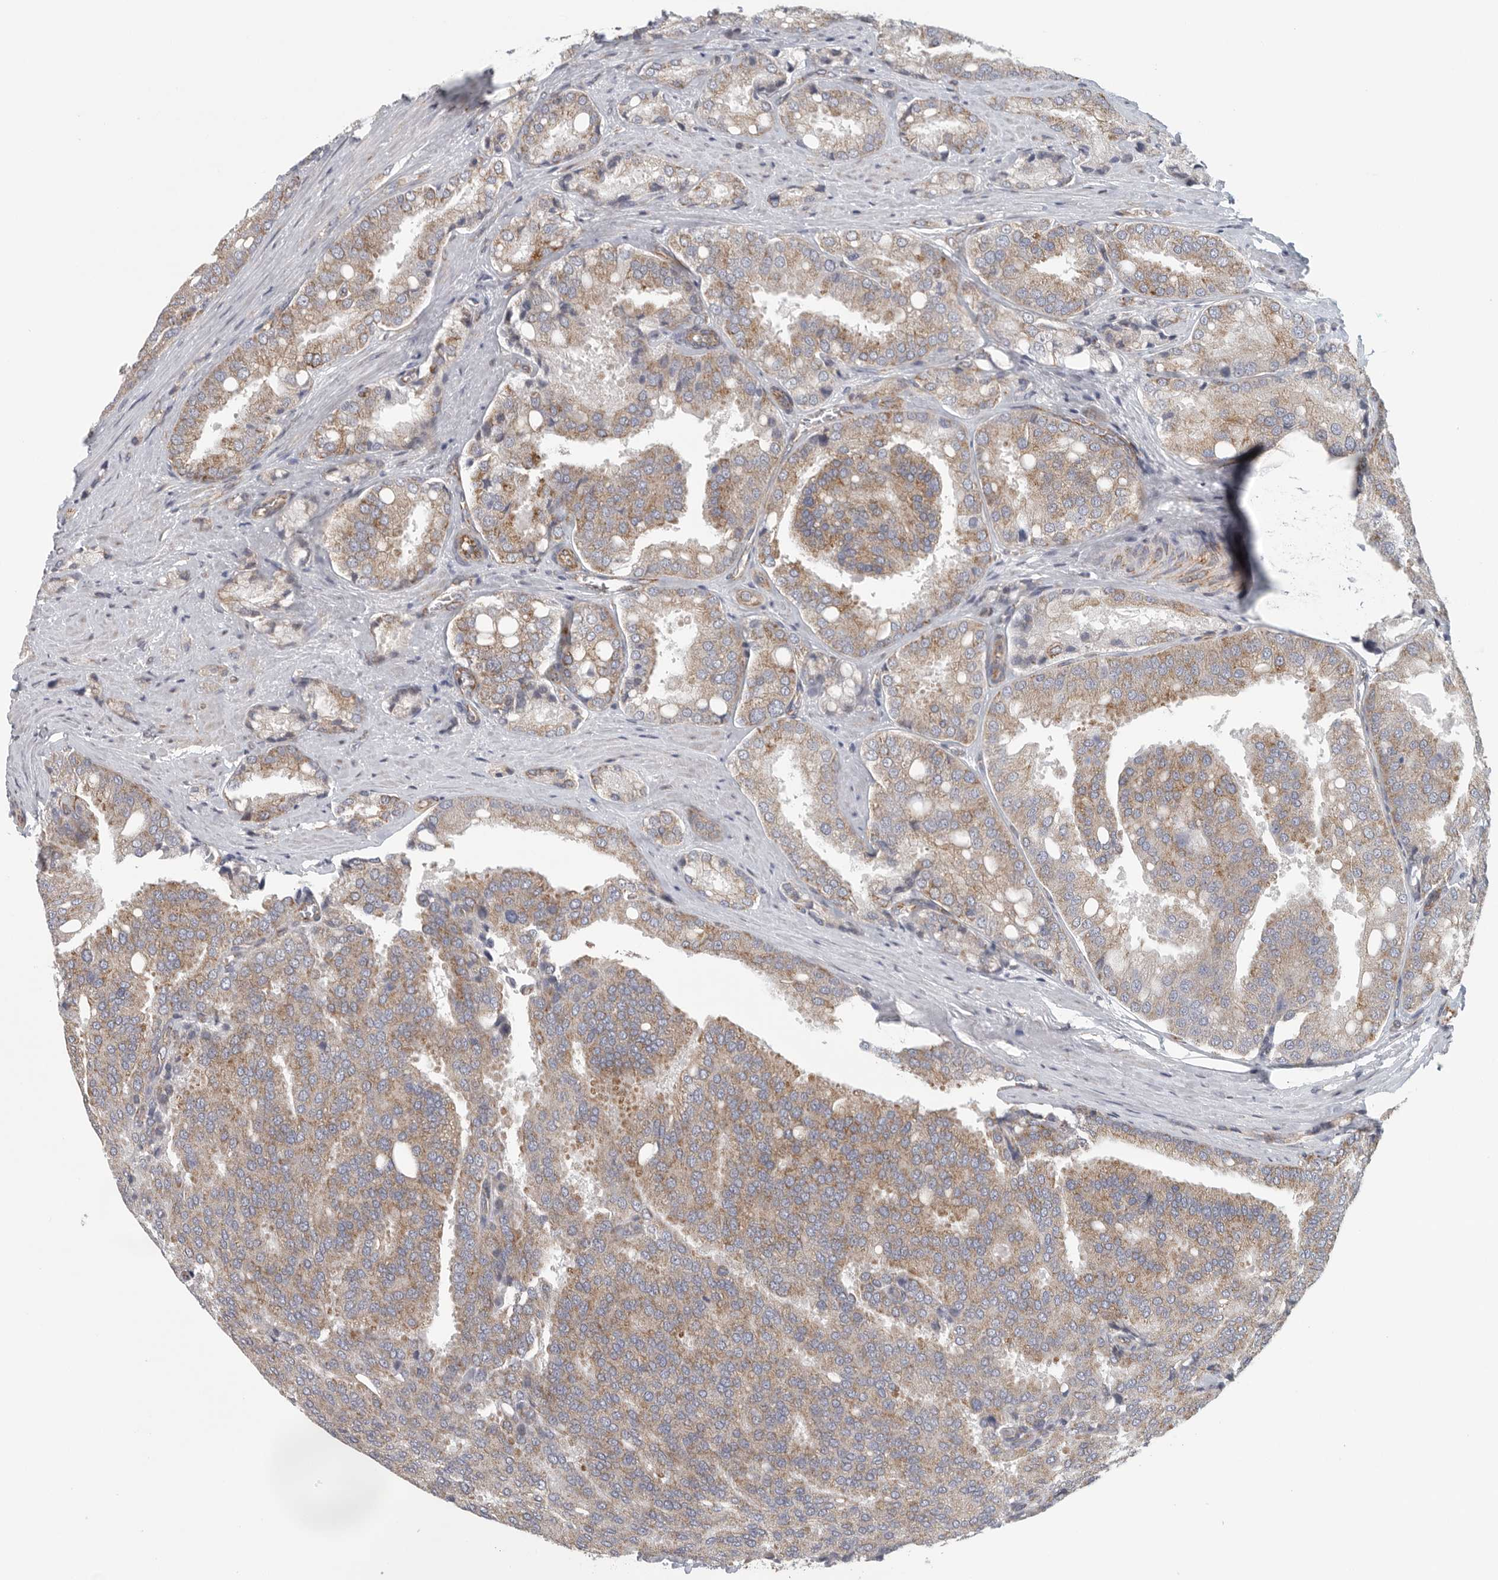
{"staining": {"intensity": "moderate", "quantity": ">75%", "location": "cytoplasmic/membranous"}, "tissue": "prostate cancer", "cell_type": "Tumor cells", "image_type": "cancer", "snomed": [{"axis": "morphology", "description": "Adenocarcinoma, High grade"}, {"axis": "topography", "description": "Prostate"}], "caption": "The histopathology image shows immunohistochemical staining of prostate cancer. There is moderate cytoplasmic/membranous positivity is present in about >75% of tumor cells.", "gene": "FKBP8", "patient": {"sex": "male", "age": 50}}